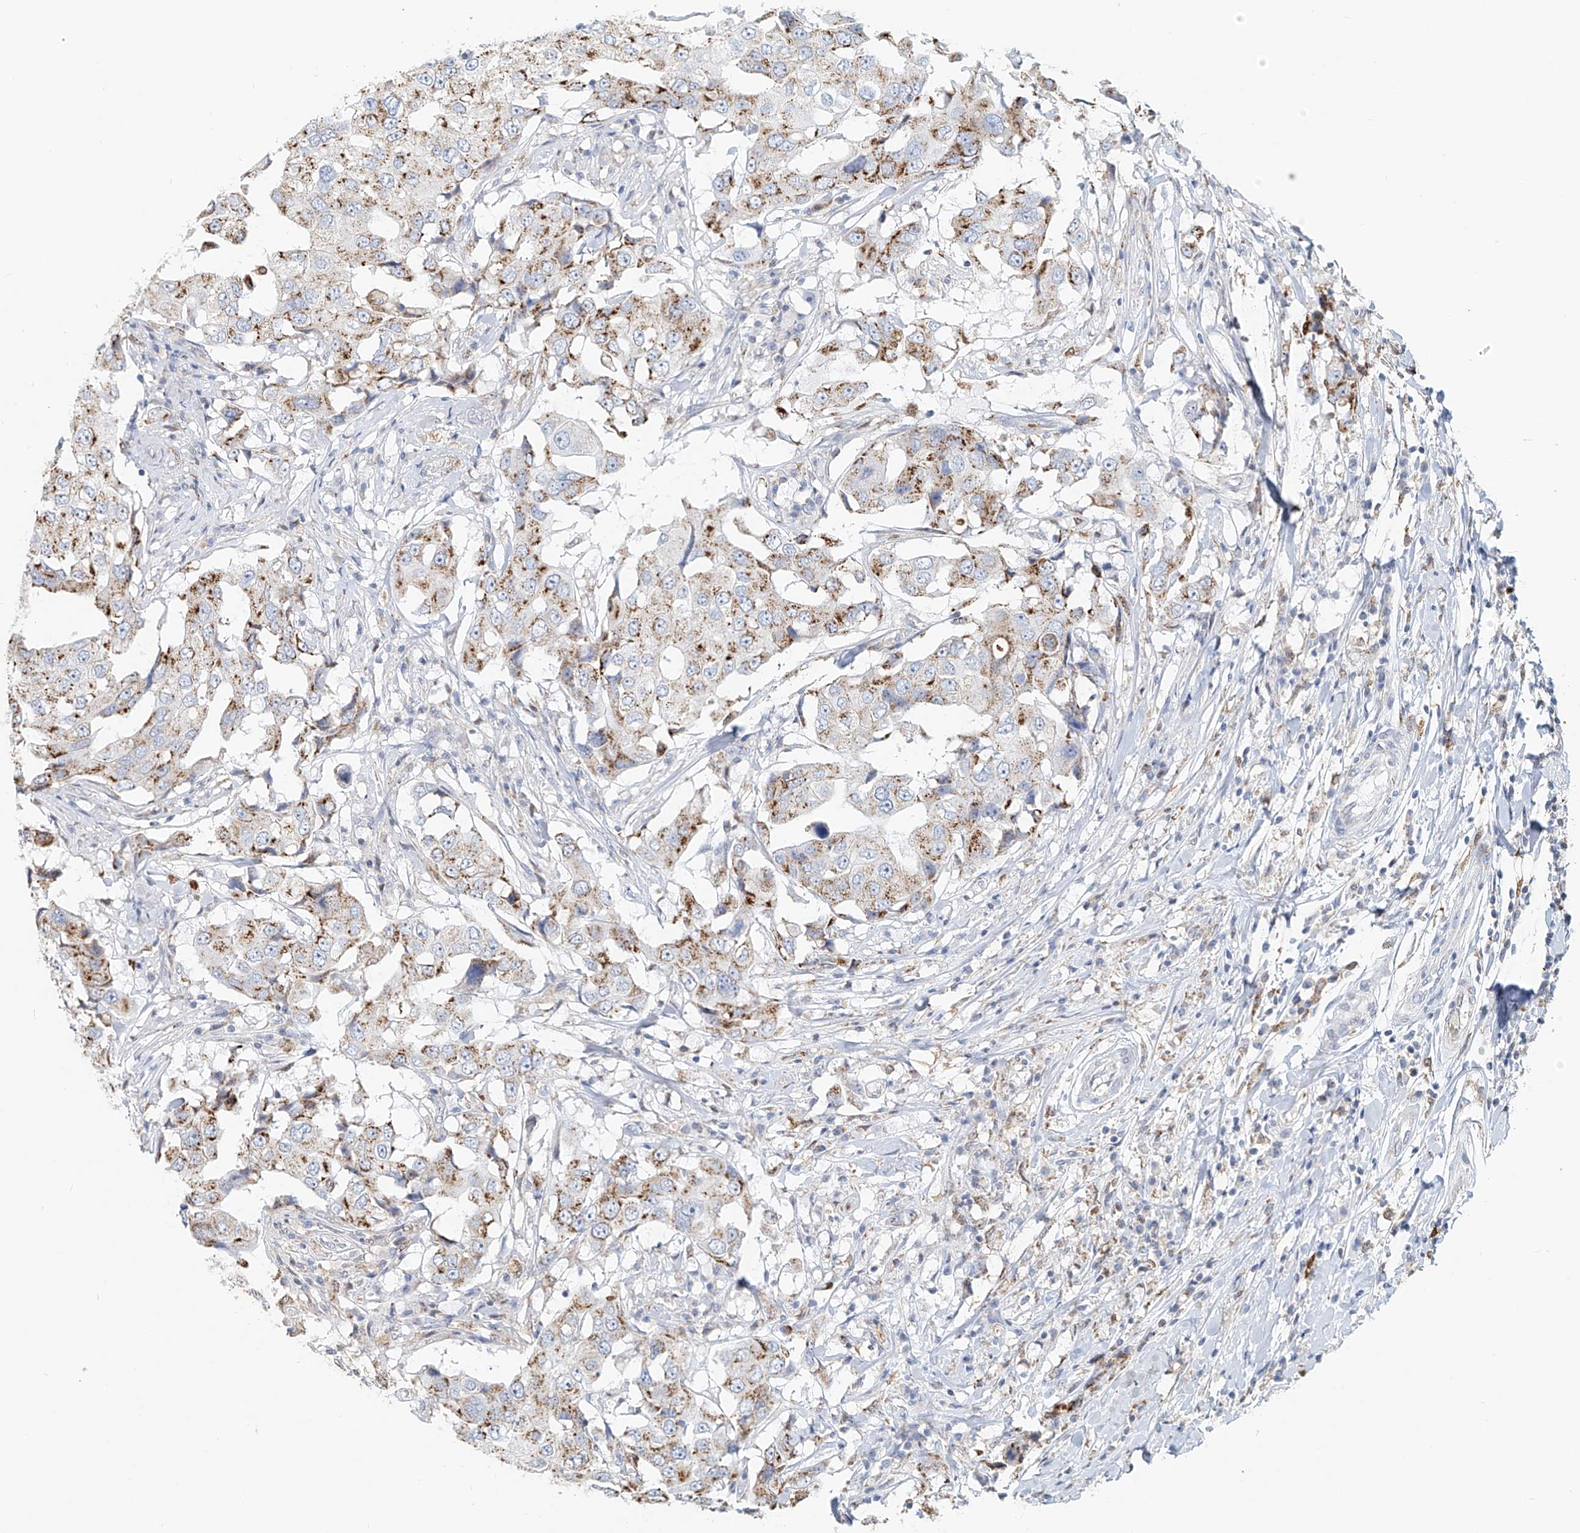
{"staining": {"intensity": "moderate", "quantity": ">75%", "location": "cytoplasmic/membranous"}, "tissue": "breast cancer", "cell_type": "Tumor cells", "image_type": "cancer", "snomed": [{"axis": "morphology", "description": "Duct carcinoma"}, {"axis": "topography", "description": "Breast"}], "caption": "A histopathology image showing moderate cytoplasmic/membranous staining in about >75% of tumor cells in intraductal carcinoma (breast), as visualized by brown immunohistochemical staining.", "gene": "PTPRA", "patient": {"sex": "female", "age": 27}}